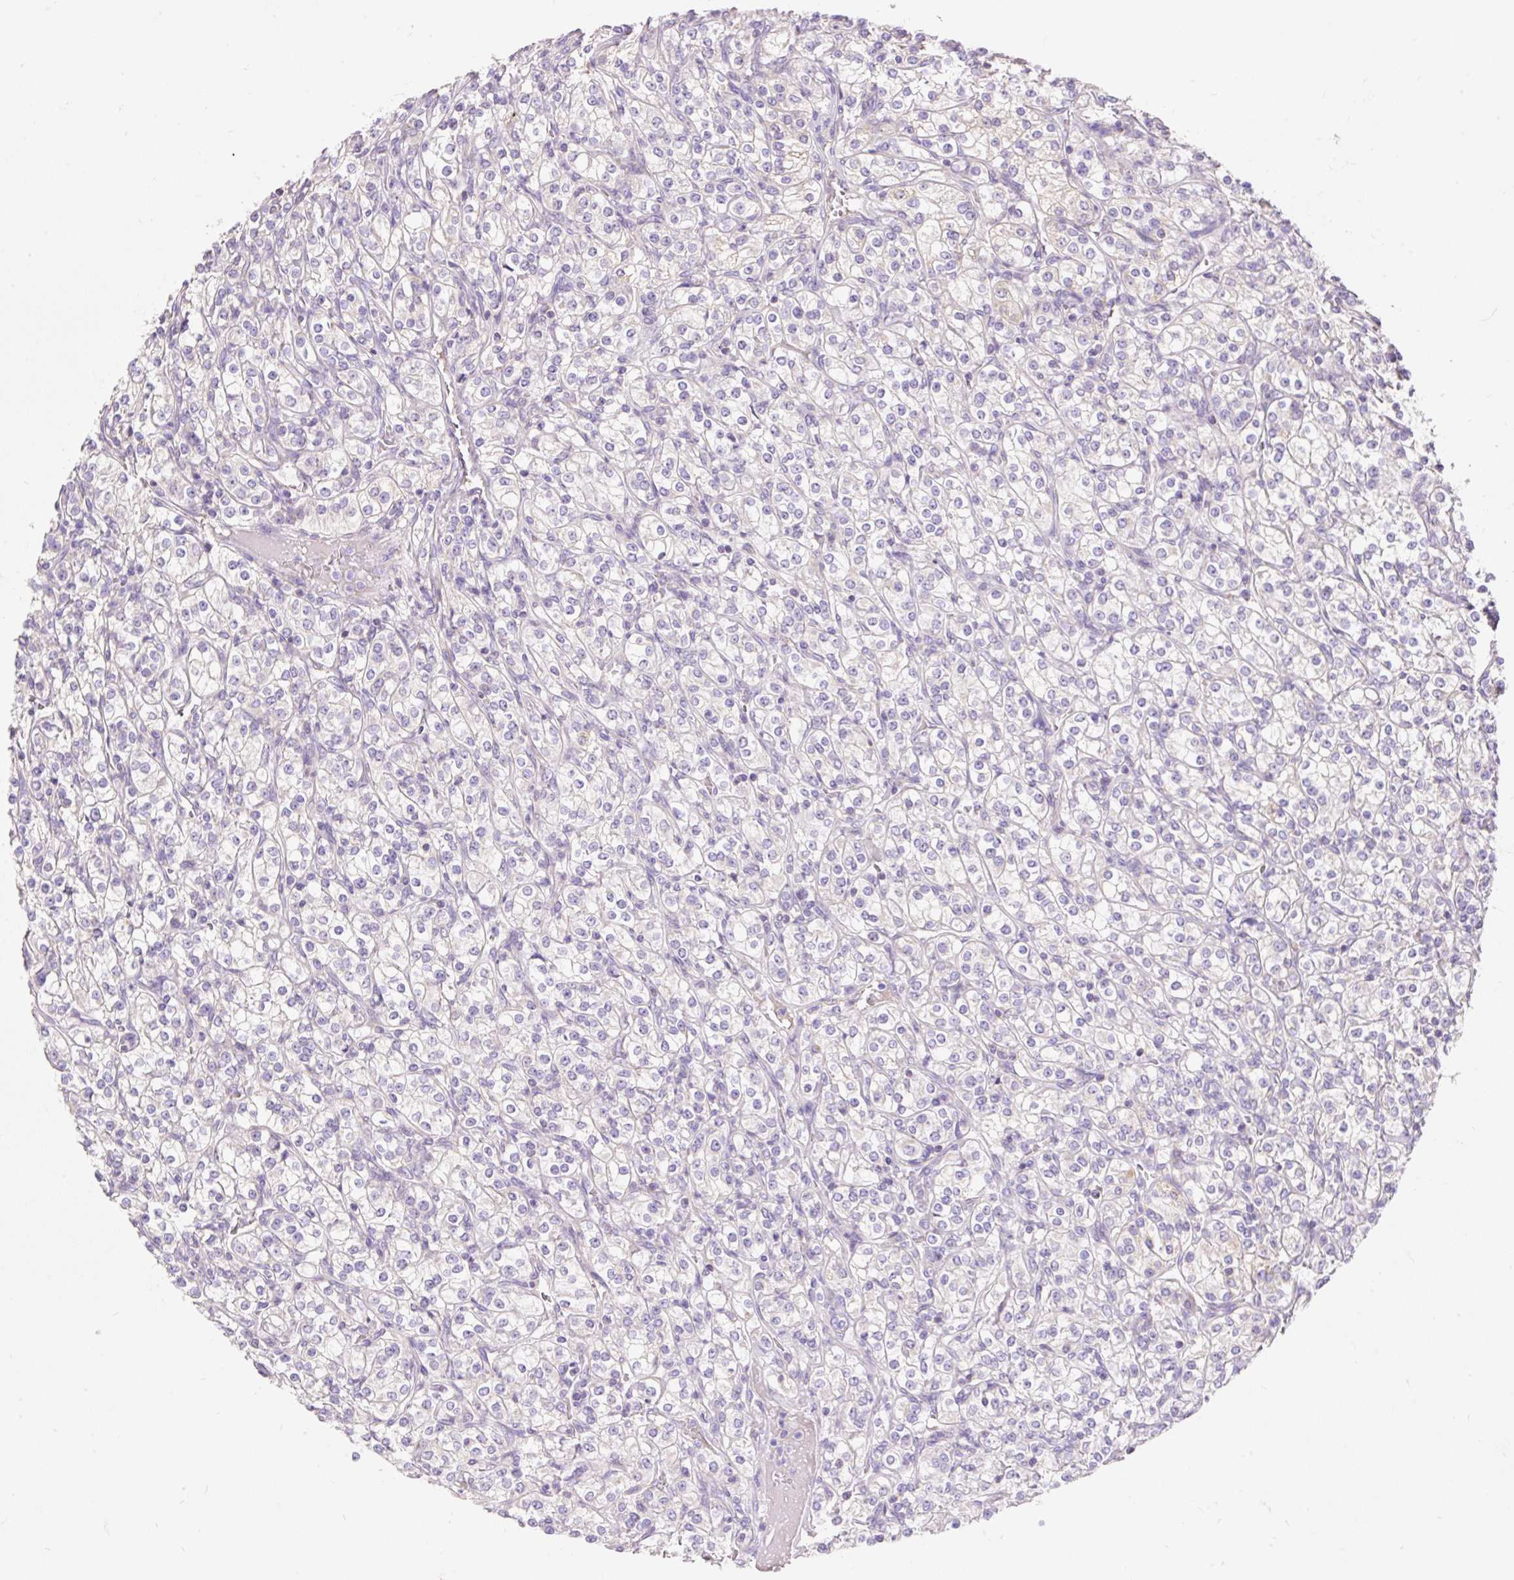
{"staining": {"intensity": "negative", "quantity": "none", "location": "none"}, "tissue": "renal cancer", "cell_type": "Tumor cells", "image_type": "cancer", "snomed": [{"axis": "morphology", "description": "Adenocarcinoma, NOS"}, {"axis": "topography", "description": "Kidney"}], "caption": "Renal cancer (adenocarcinoma) was stained to show a protein in brown. There is no significant staining in tumor cells. (DAB immunohistochemistry (IHC) with hematoxylin counter stain).", "gene": "PMAIP1", "patient": {"sex": "male", "age": 77}}